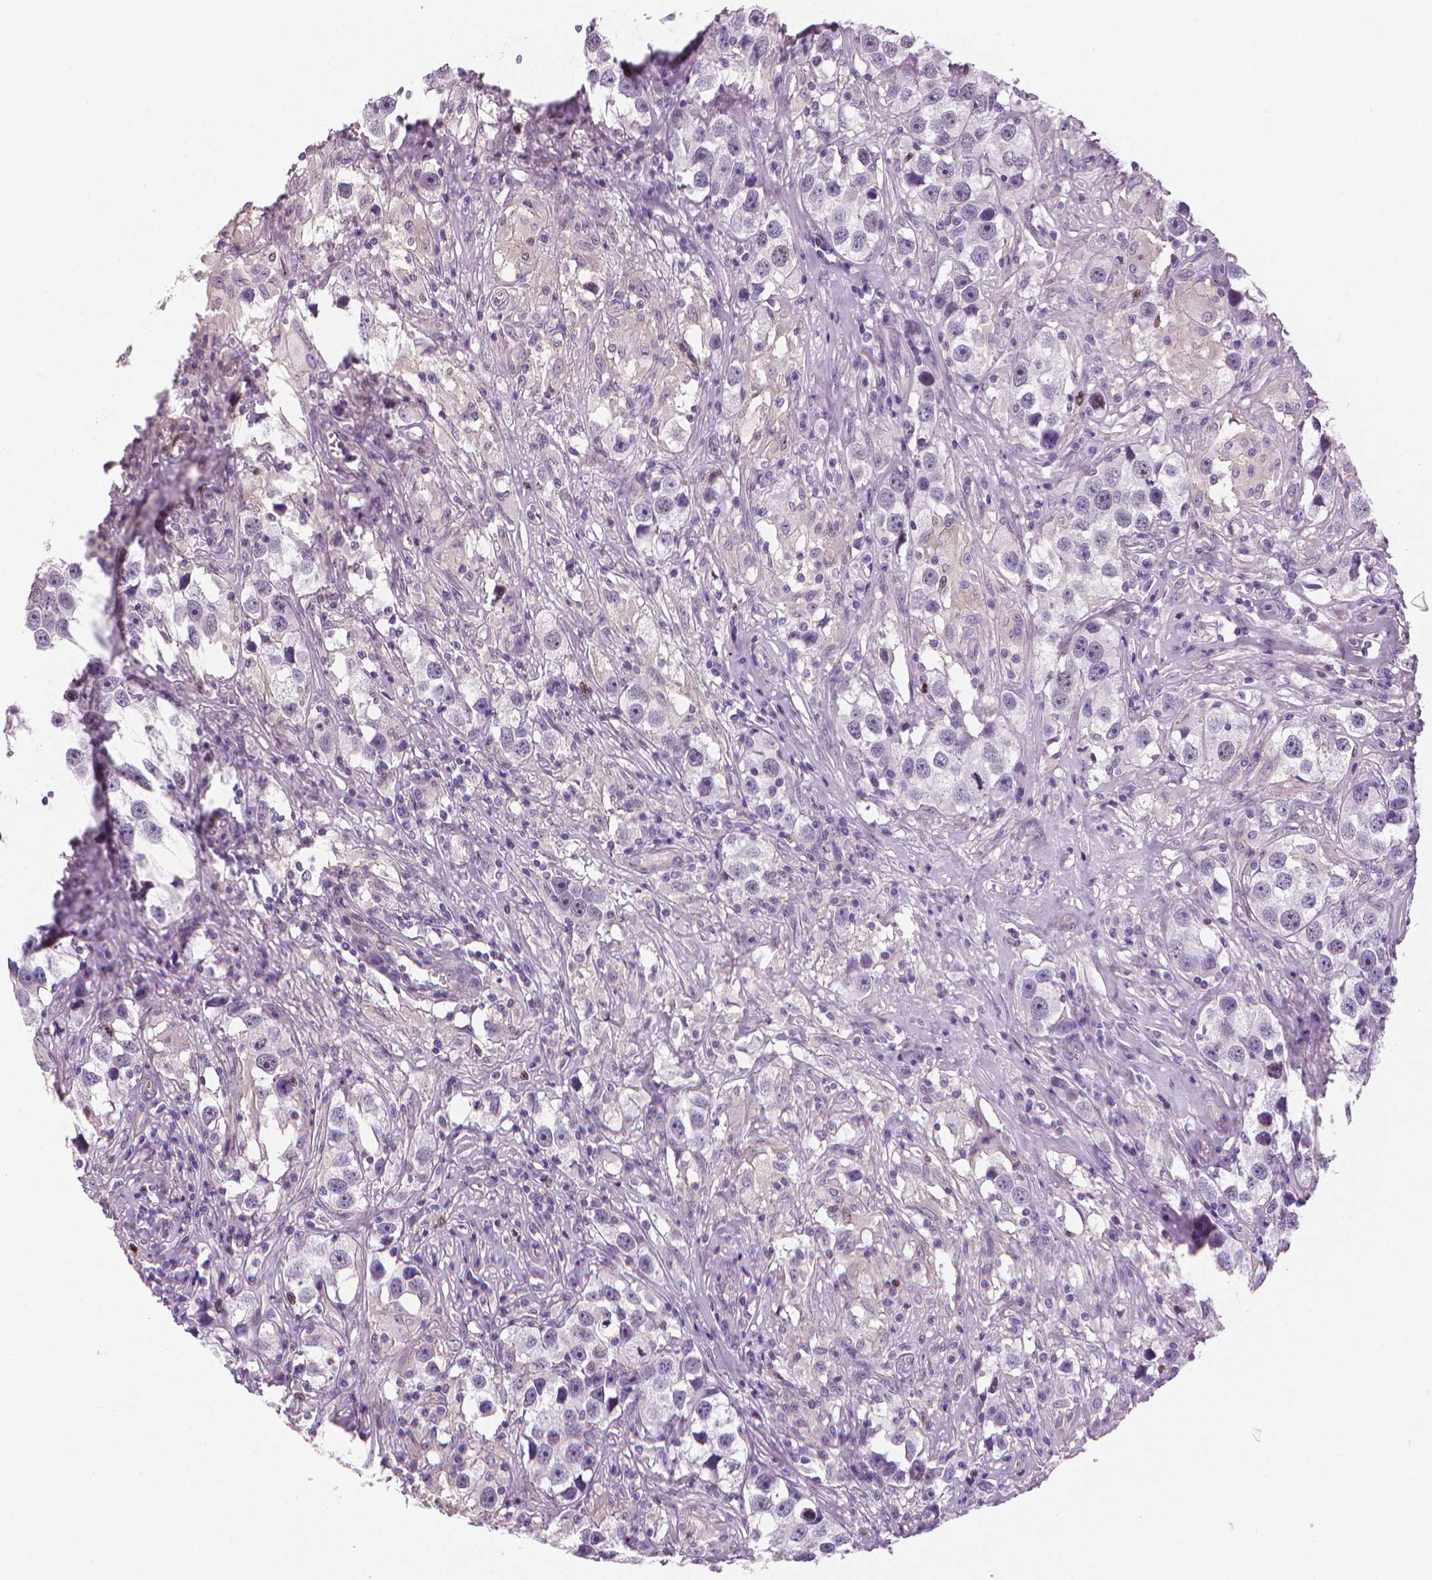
{"staining": {"intensity": "strong", "quantity": "<25%", "location": "nuclear"}, "tissue": "testis cancer", "cell_type": "Tumor cells", "image_type": "cancer", "snomed": [{"axis": "morphology", "description": "Seminoma, NOS"}, {"axis": "topography", "description": "Testis"}], "caption": "Testis seminoma stained with a brown dye shows strong nuclear positive positivity in about <25% of tumor cells.", "gene": "MKI67", "patient": {"sex": "male", "age": 49}}